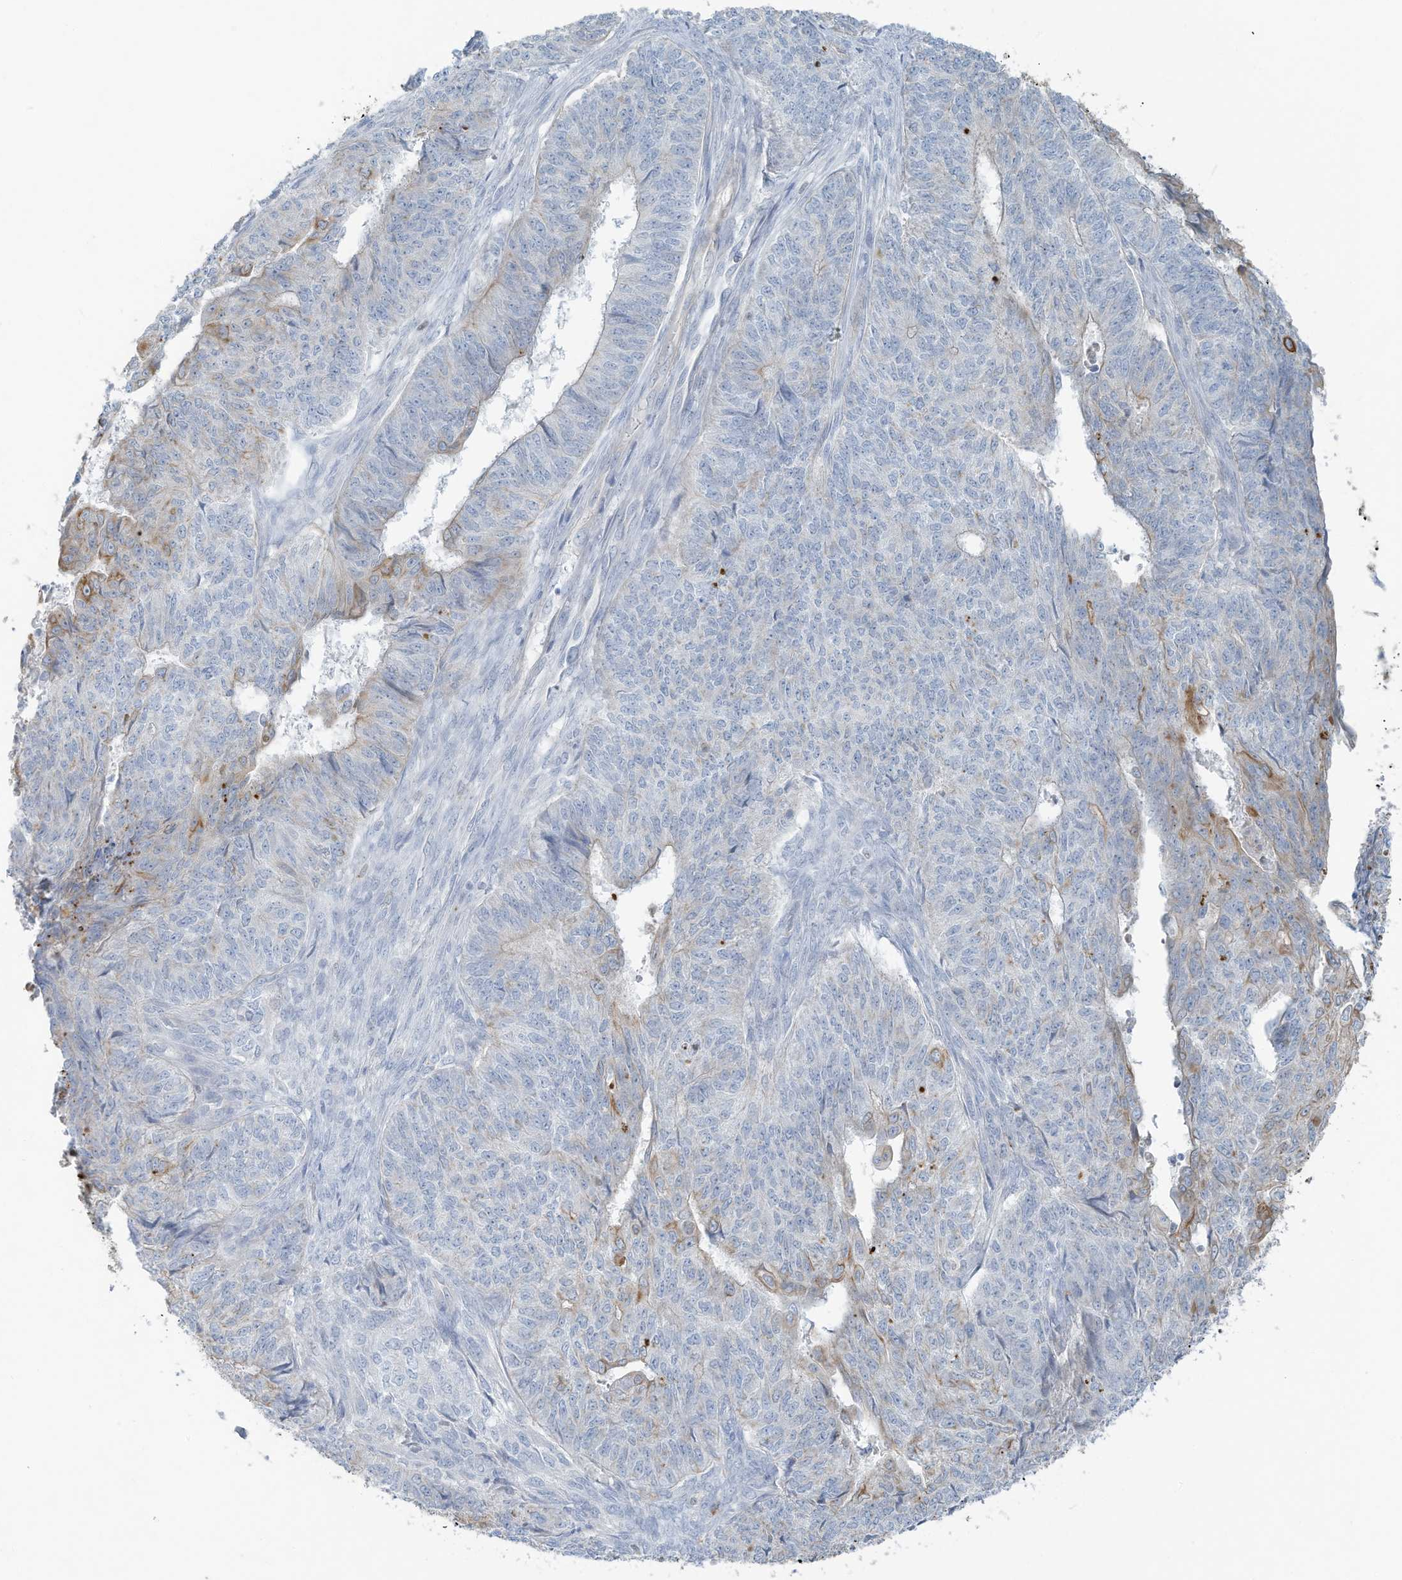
{"staining": {"intensity": "weak", "quantity": "<25%", "location": "cytoplasmic/membranous"}, "tissue": "endometrial cancer", "cell_type": "Tumor cells", "image_type": "cancer", "snomed": [{"axis": "morphology", "description": "Adenocarcinoma, NOS"}, {"axis": "topography", "description": "Endometrium"}], "caption": "Protein analysis of endometrial cancer (adenocarcinoma) exhibits no significant staining in tumor cells. (DAB IHC visualized using brightfield microscopy, high magnification).", "gene": "TUBE1", "patient": {"sex": "female", "age": 32}}